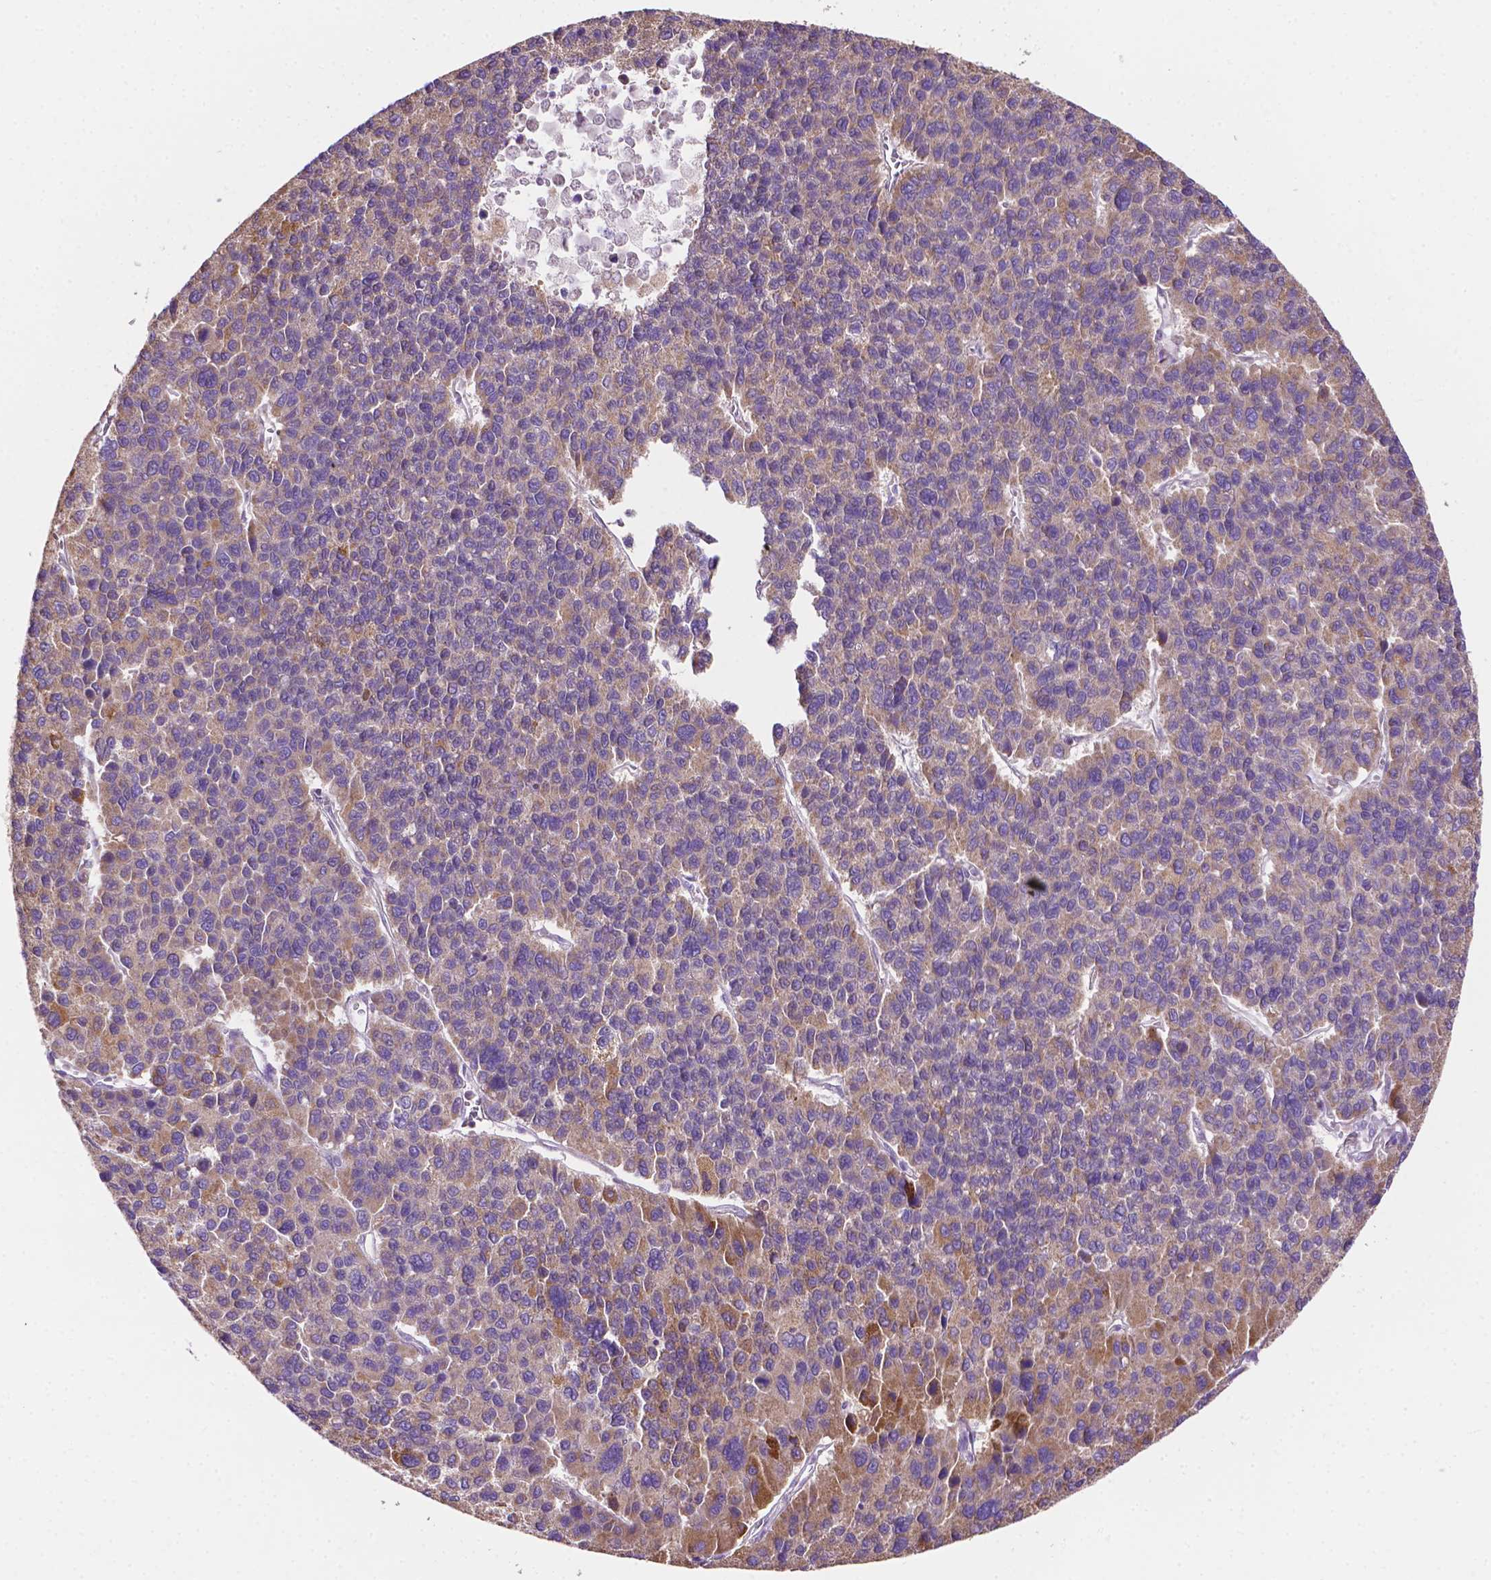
{"staining": {"intensity": "moderate", "quantity": ">75%", "location": "cytoplasmic/membranous"}, "tissue": "liver cancer", "cell_type": "Tumor cells", "image_type": "cancer", "snomed": [{"axis": "morphology", "description": "Carcinoma, Hepatocellular, NOS"}, {"axis": "topography", "description": "Liver"}], "caption": "This is an image of immunohistochemistry staining of hepatocellular carcinoma (liver), which shows moderate positivity in the cytoplasmic/membranous of tumor cells.", "gene": "ILVBL", "patient": {"sex": "female", "age": 41}}